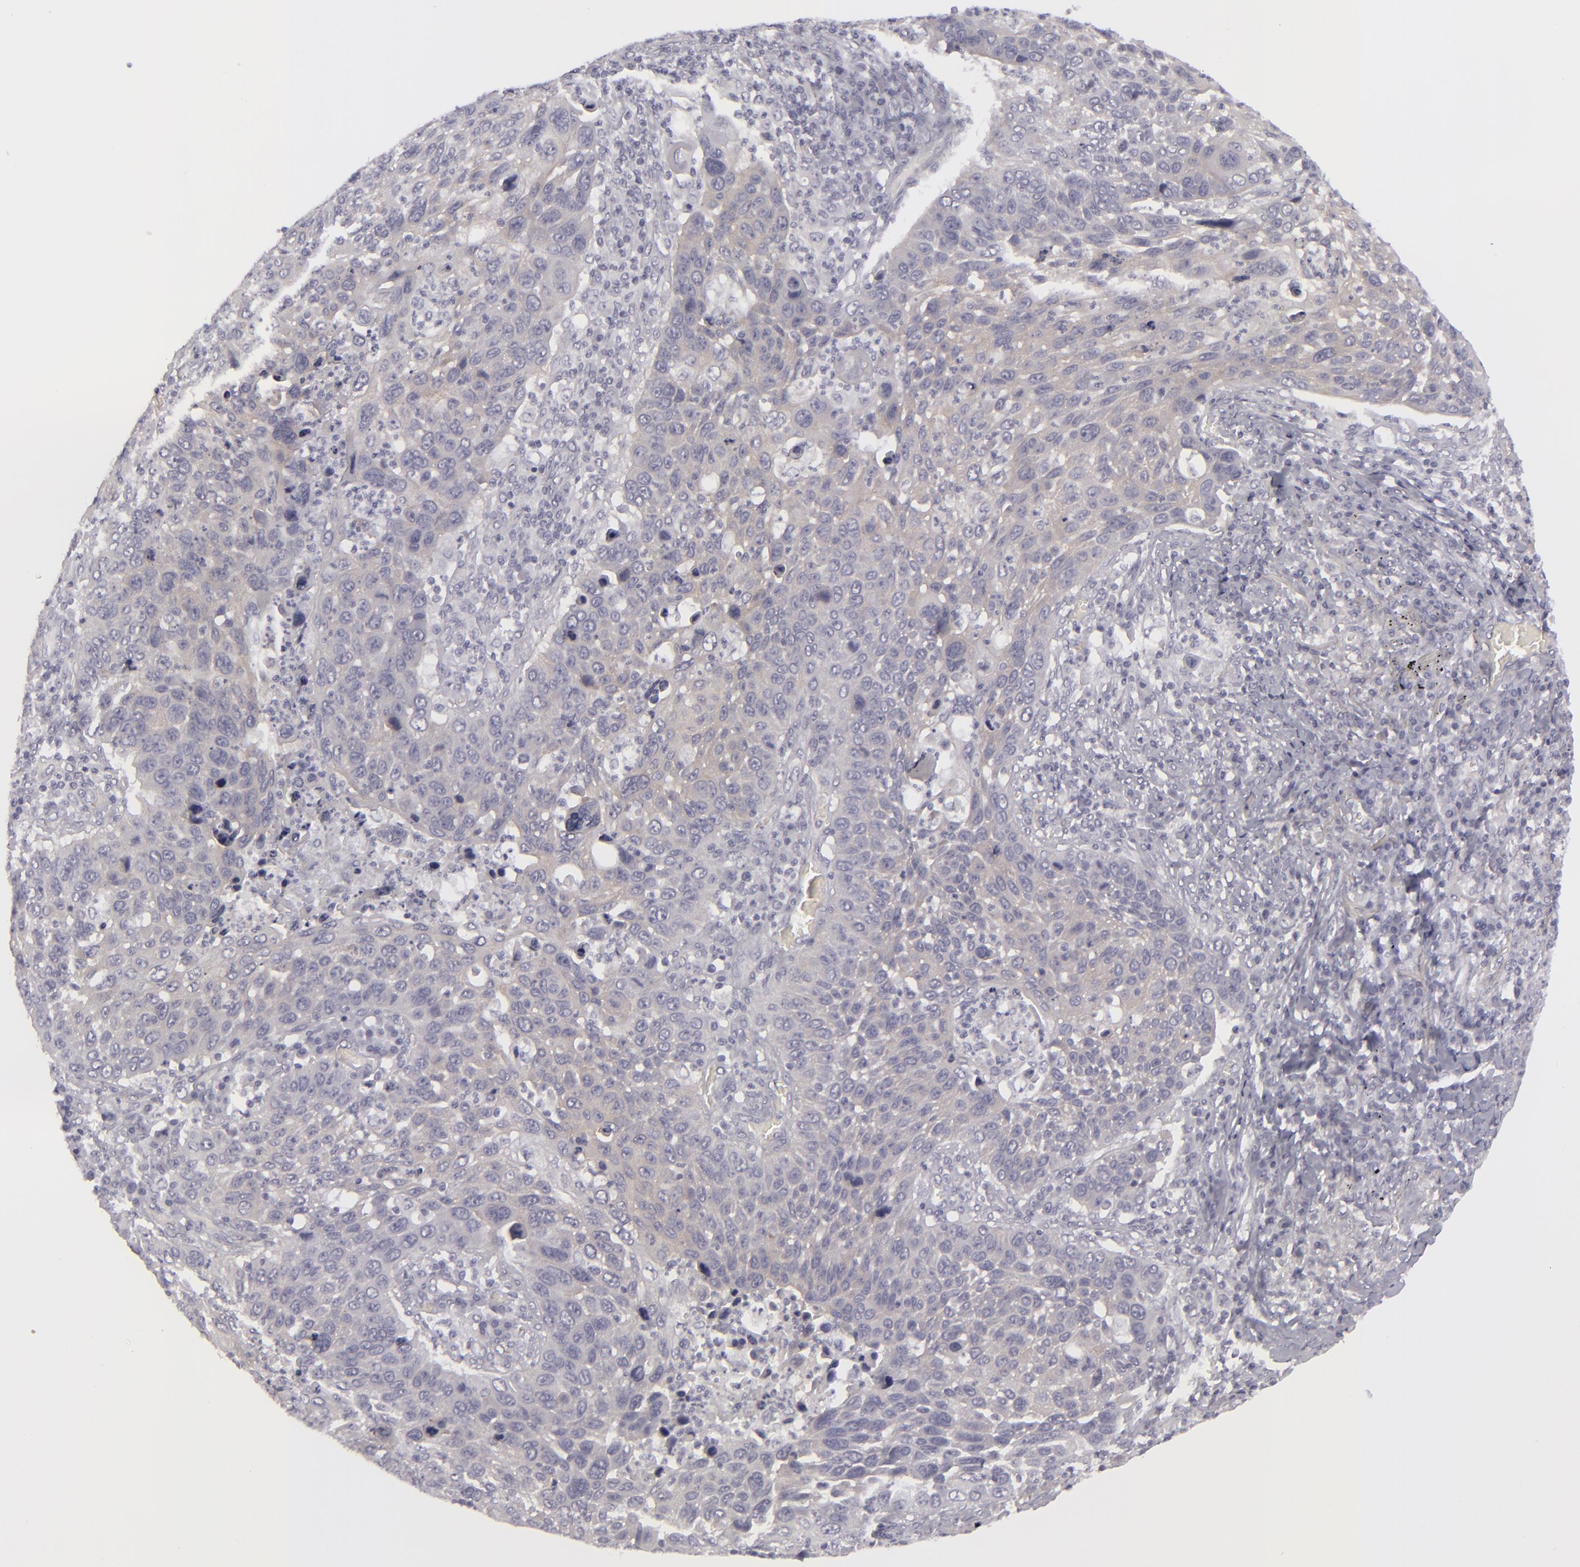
{"staining": {"intensity": "weak", "quantity": "25%-75%", "location": "cytoplasmic/membranous"}, "tissue": "lung cancer", "cell_type": "Tumor cells", "image_type": "cancer", "snomed": [{"axis": "morphology", "description": "Squamous cell carcinoma, NOS"}, {"axis": "topography", "description": "Lung"}], "caption": "A micrograph of human squamous cell carcinoma (lung) stained for a protein demonstrates weak cytoplasmic/membranous brown staining in tumor cells.", "gene": "DLG4", "patient": {"sex": "male", "age": 68}}